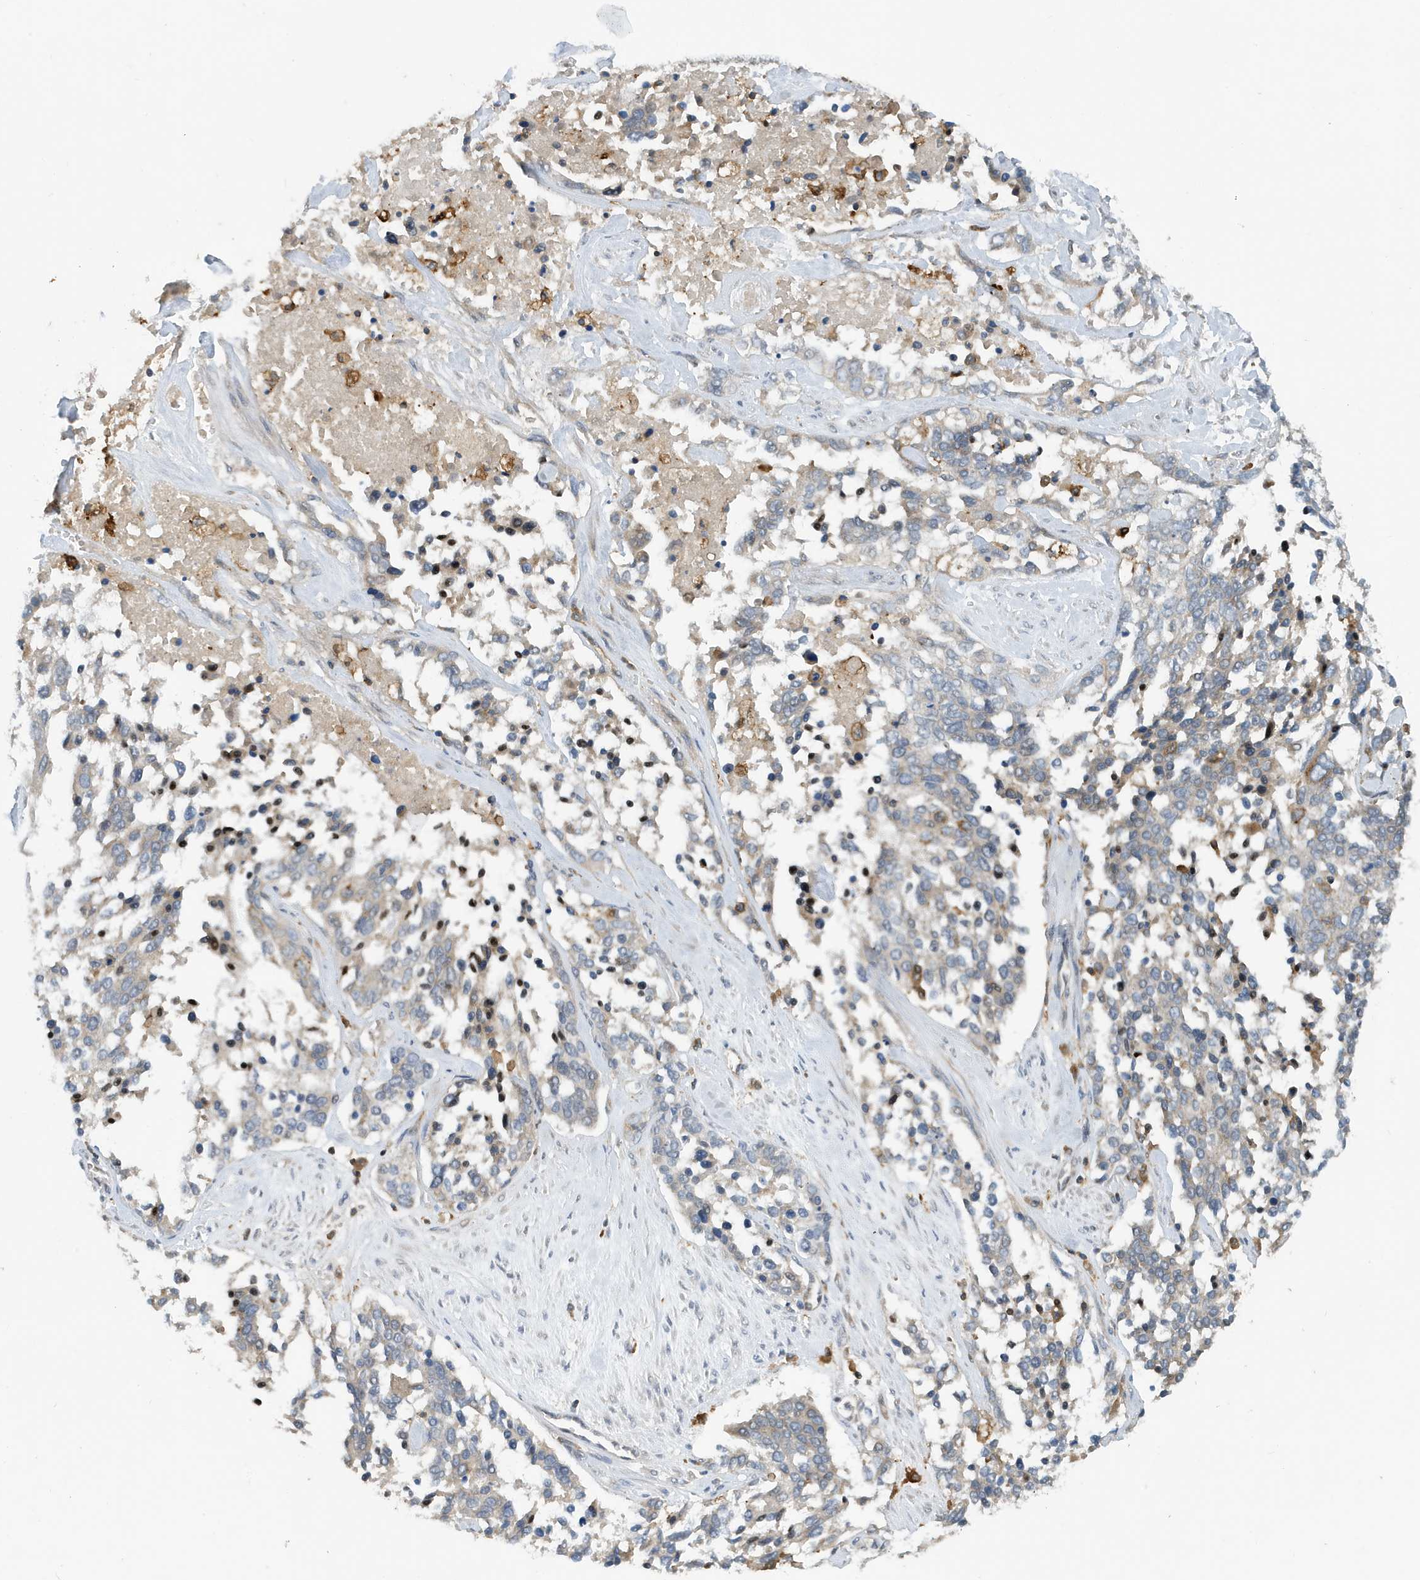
{"staining": {"intensity": "negative", "quantity": "none", "location": "none"}, "tissue": "ovarian cancer", "cell_type": "Tumor cells", "image_type": "cancer", "snomed": [{"axis": "morphology", "description": "Cystadenocarcinoma, serous, NOS"}, {"axis": "topography", "description": "Ovary"}], "caption": "Ovarian serous cystadenocarcinoma was stained to show a protein in brown. There is no significant staining in tumor cells. (DAB immunohistochemistry (IHC) with hematoxylin counter stain).", "gene": "NSUN3", "patient": {"sex": "female", "age": 44}}